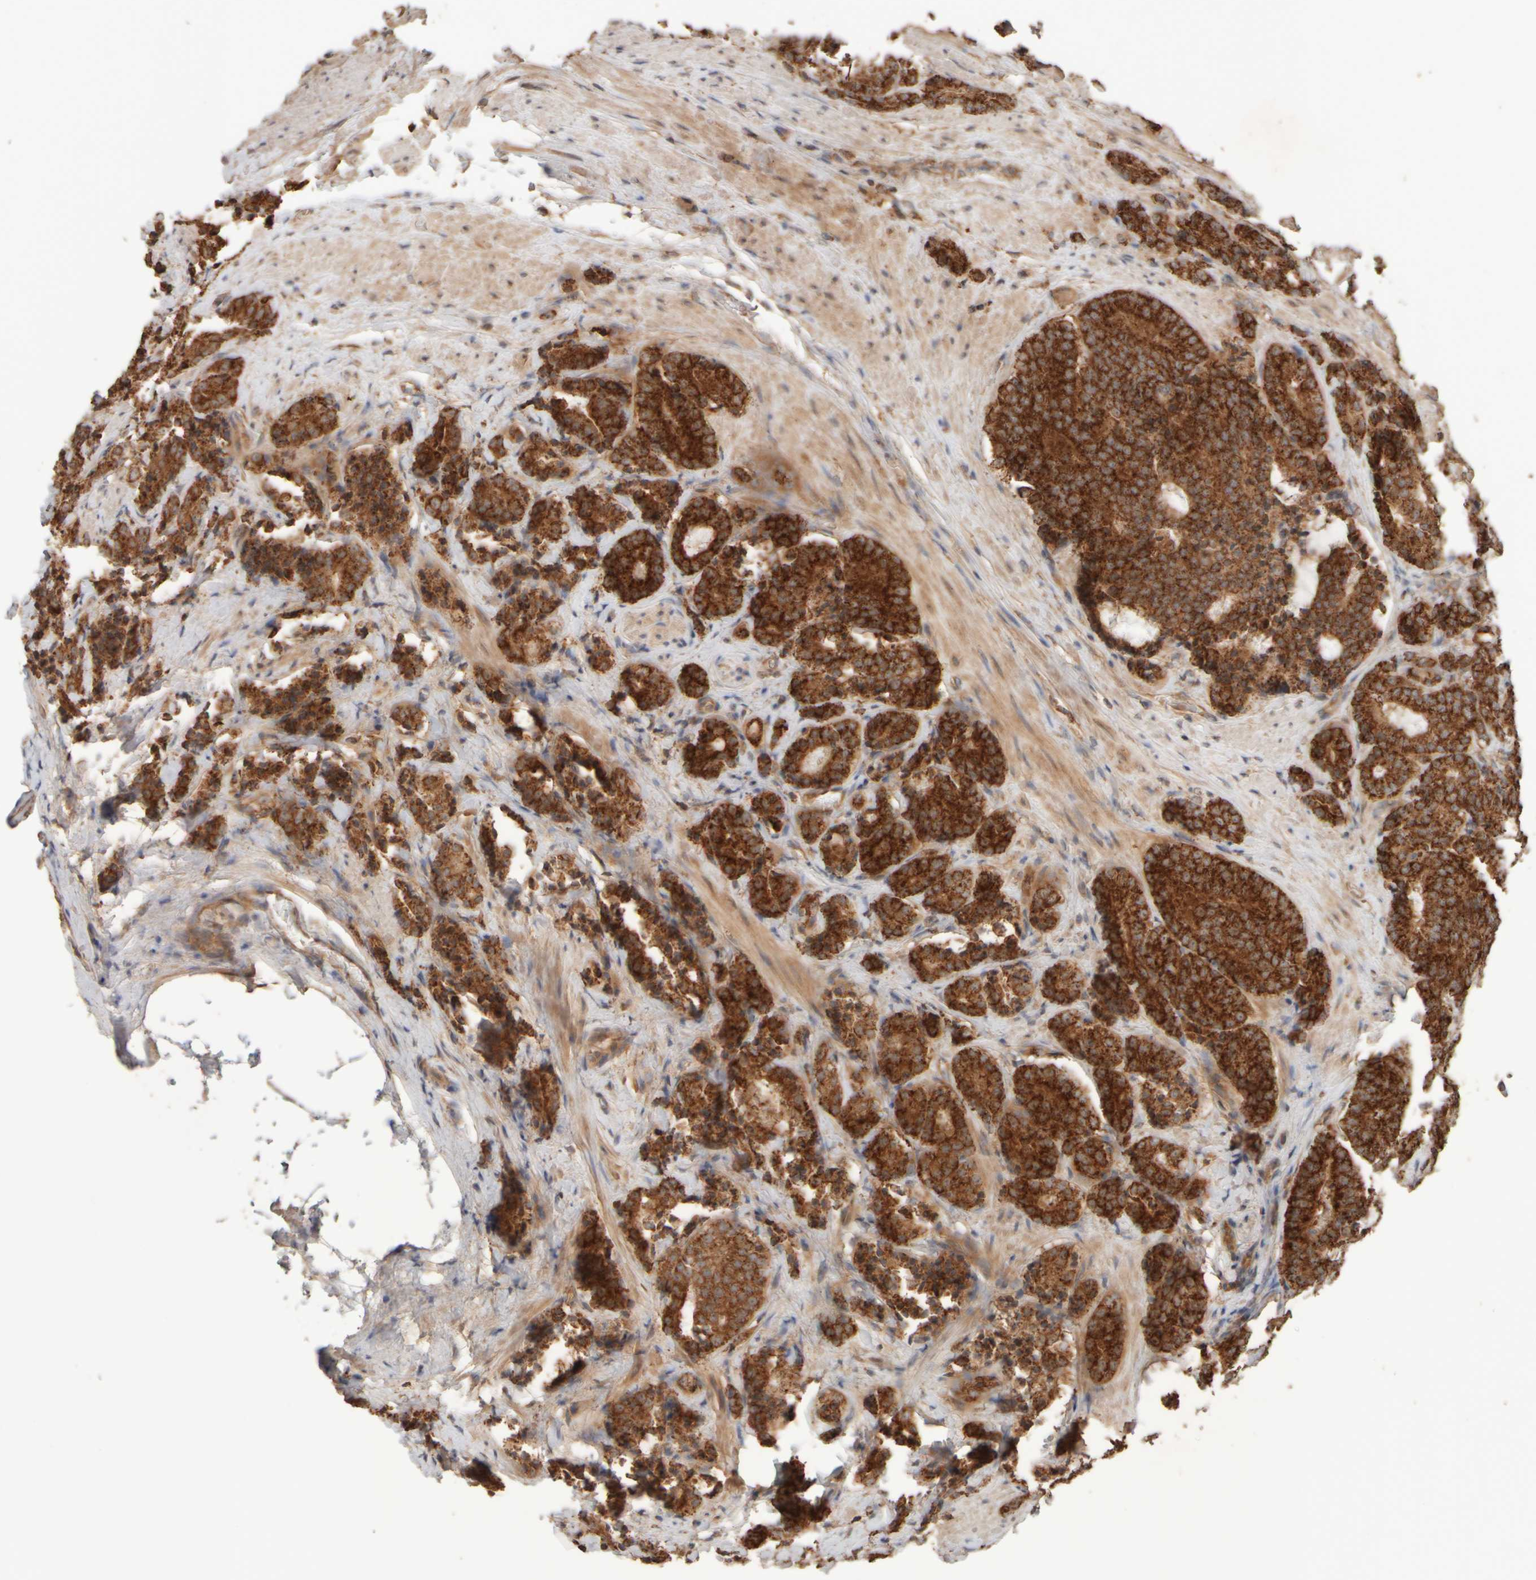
{"staining": {"intensity": "strong", "quantity": ">75%", "location": "cytoplasmic/membranous"}, "tissue": "prostate cancer", "cell_type": "Tumor cells", "image_type": "cancer", "snomed": [{"axis": "morphology", "description": "Adenocarcinoma, High grade"}, {"axis": "topography", "description": "Prostate"}], "caption": "Prostate high-grade adenocarcinoma was stained to show a protein in brown. There is high levels of strong cytoplasmic/membranous staining in approximately >75% of tumor cells. The protein is shown in brown color, while the nuclei are stained blue.", "gene": "EIF2B3", "patient": {"sex": "male", "age": 61}}